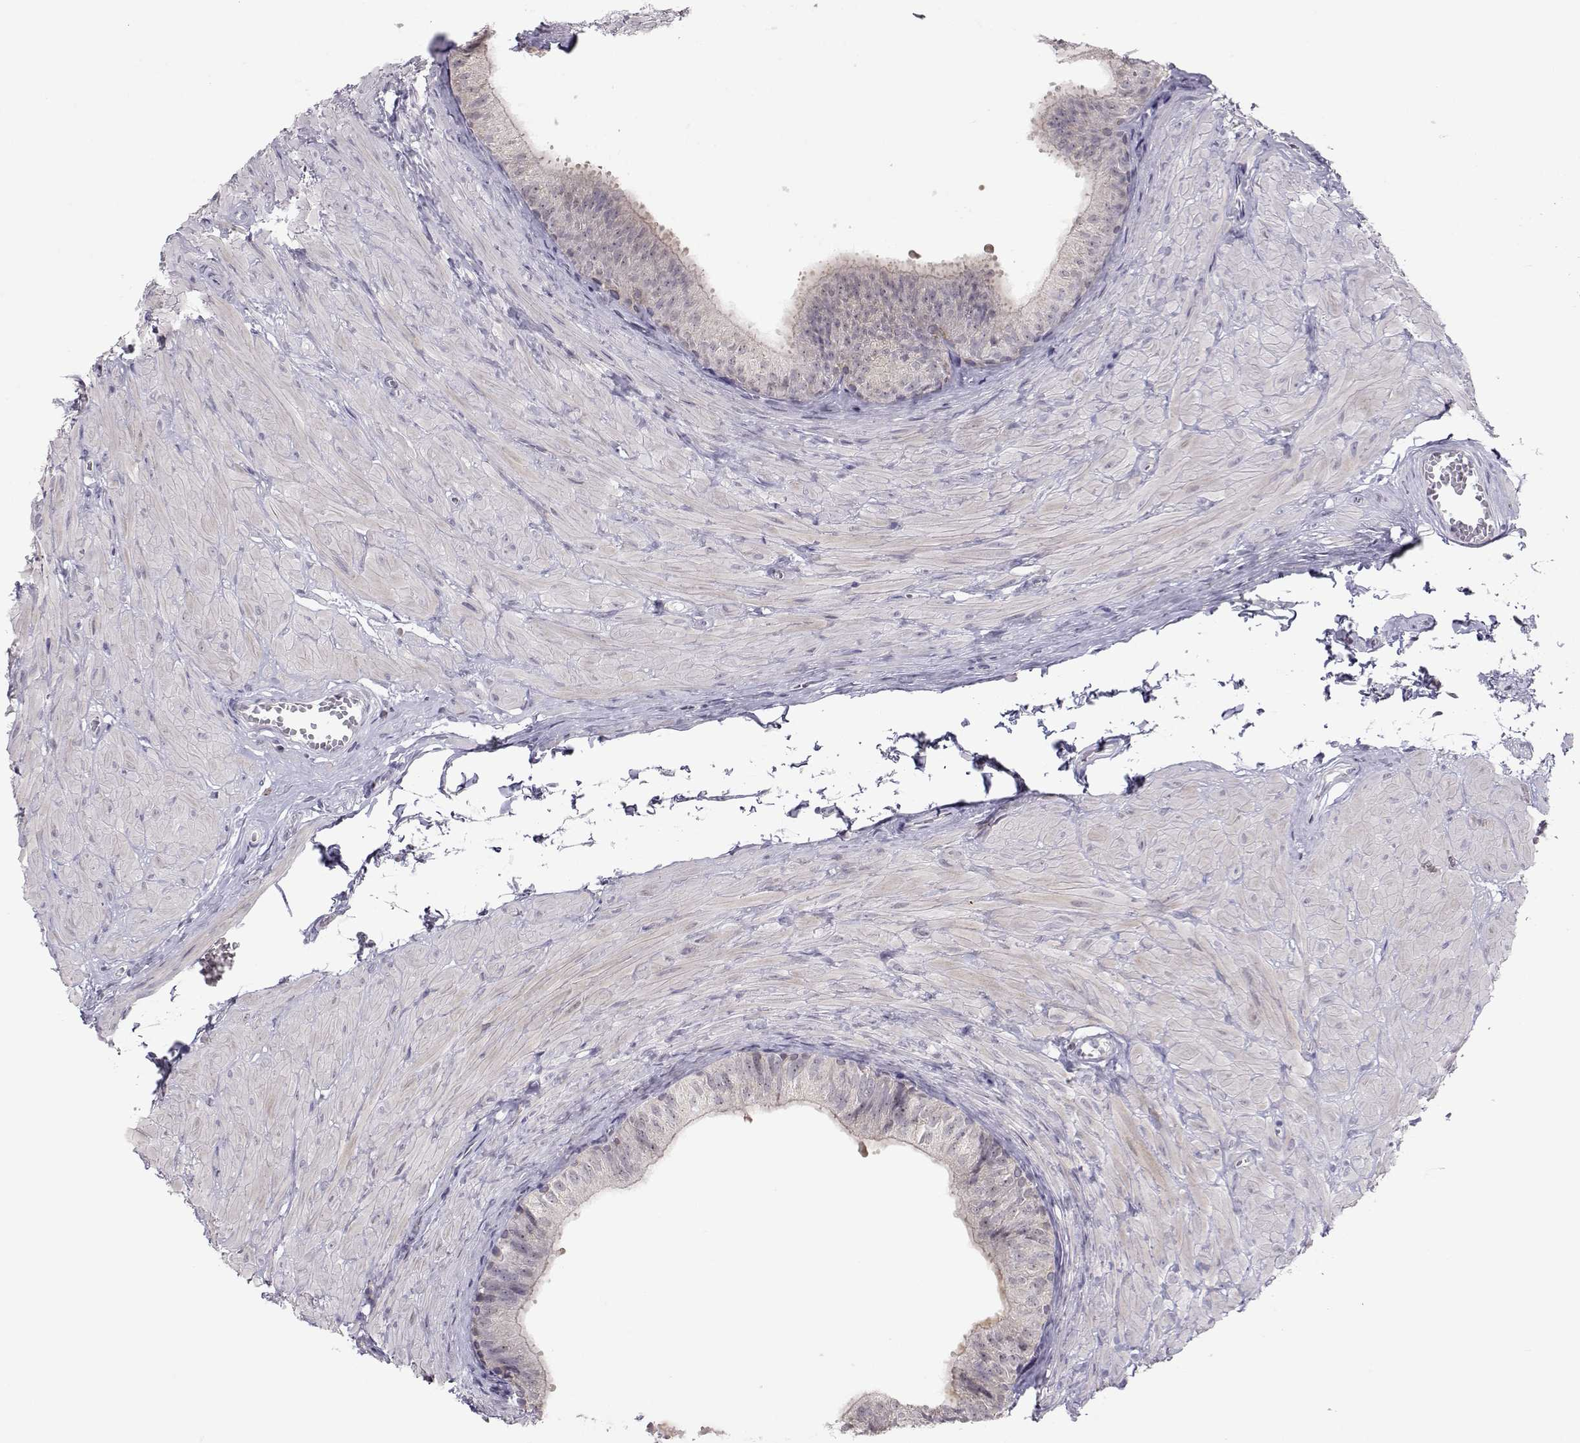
{"staining": {"intensity": "negative", "quantity": "none", "location": "none"}, "tissue": "epididymis", "cell_type": "Glandular cells", "image_type": "normal", "snomed": [{"axis": "morphology", "description": "Normal tissue, NOS"}, {"axis": "topography", "description": "Epididymis"}, {"axis": "topography", "description": "Vas deferens"}], "caption": "Normal epididymis was stained to show a protein in brown. There is no significant staining in glandular cells. Brightfield microscopy of immunohistochemistry (IHC) stained with DAB (3,3'-diaminobenzidine) (brown) and hematoxylin (blue), captured at high magnification.", "gene": "NPVF", "patient": {"sex": "male", "age": 23}}